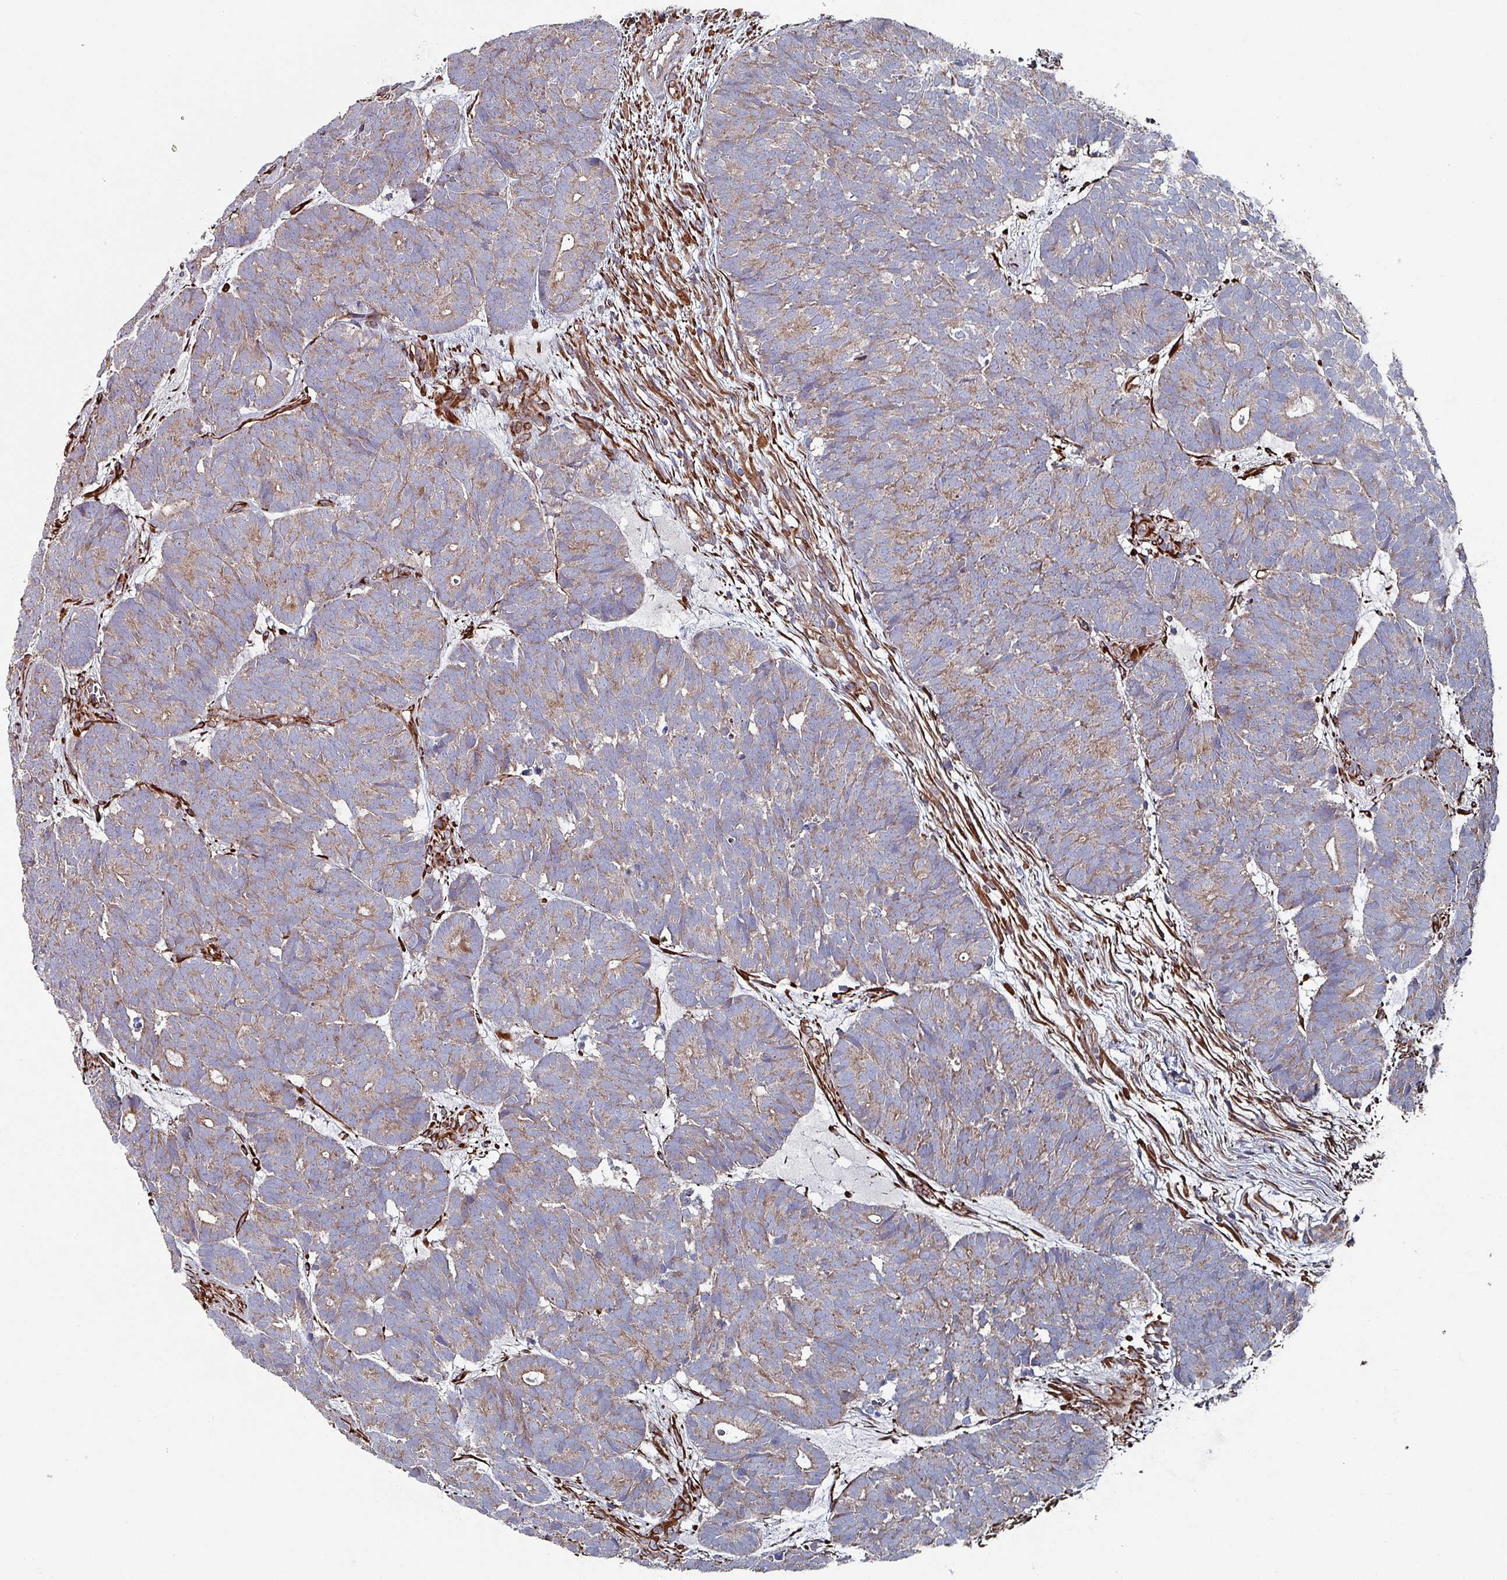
{"staining": {"intensity": "weak", "quantity": "25%-75%", "location": "cytoplasmic/membranous"}, "tissue": "head and neck cancer", "cell_type": "Tumor cells", "image_type": "cancer", "snomed": [{"axis": "morphology", "description": "Adenocarcinoma, NOS"}, {"axis": "topography", "description": "Head-Neck"}], "caption": "Weak cytoplasmic/membranous protein positivity is seen in approximately 25%-75% of tumor cells in adenocarcinoma (head and neck). (DAB = brown stain, brightfield microscopy at high magnification).", "gene": "ANO10", "patient": {"sex": "female", "age": 81}}